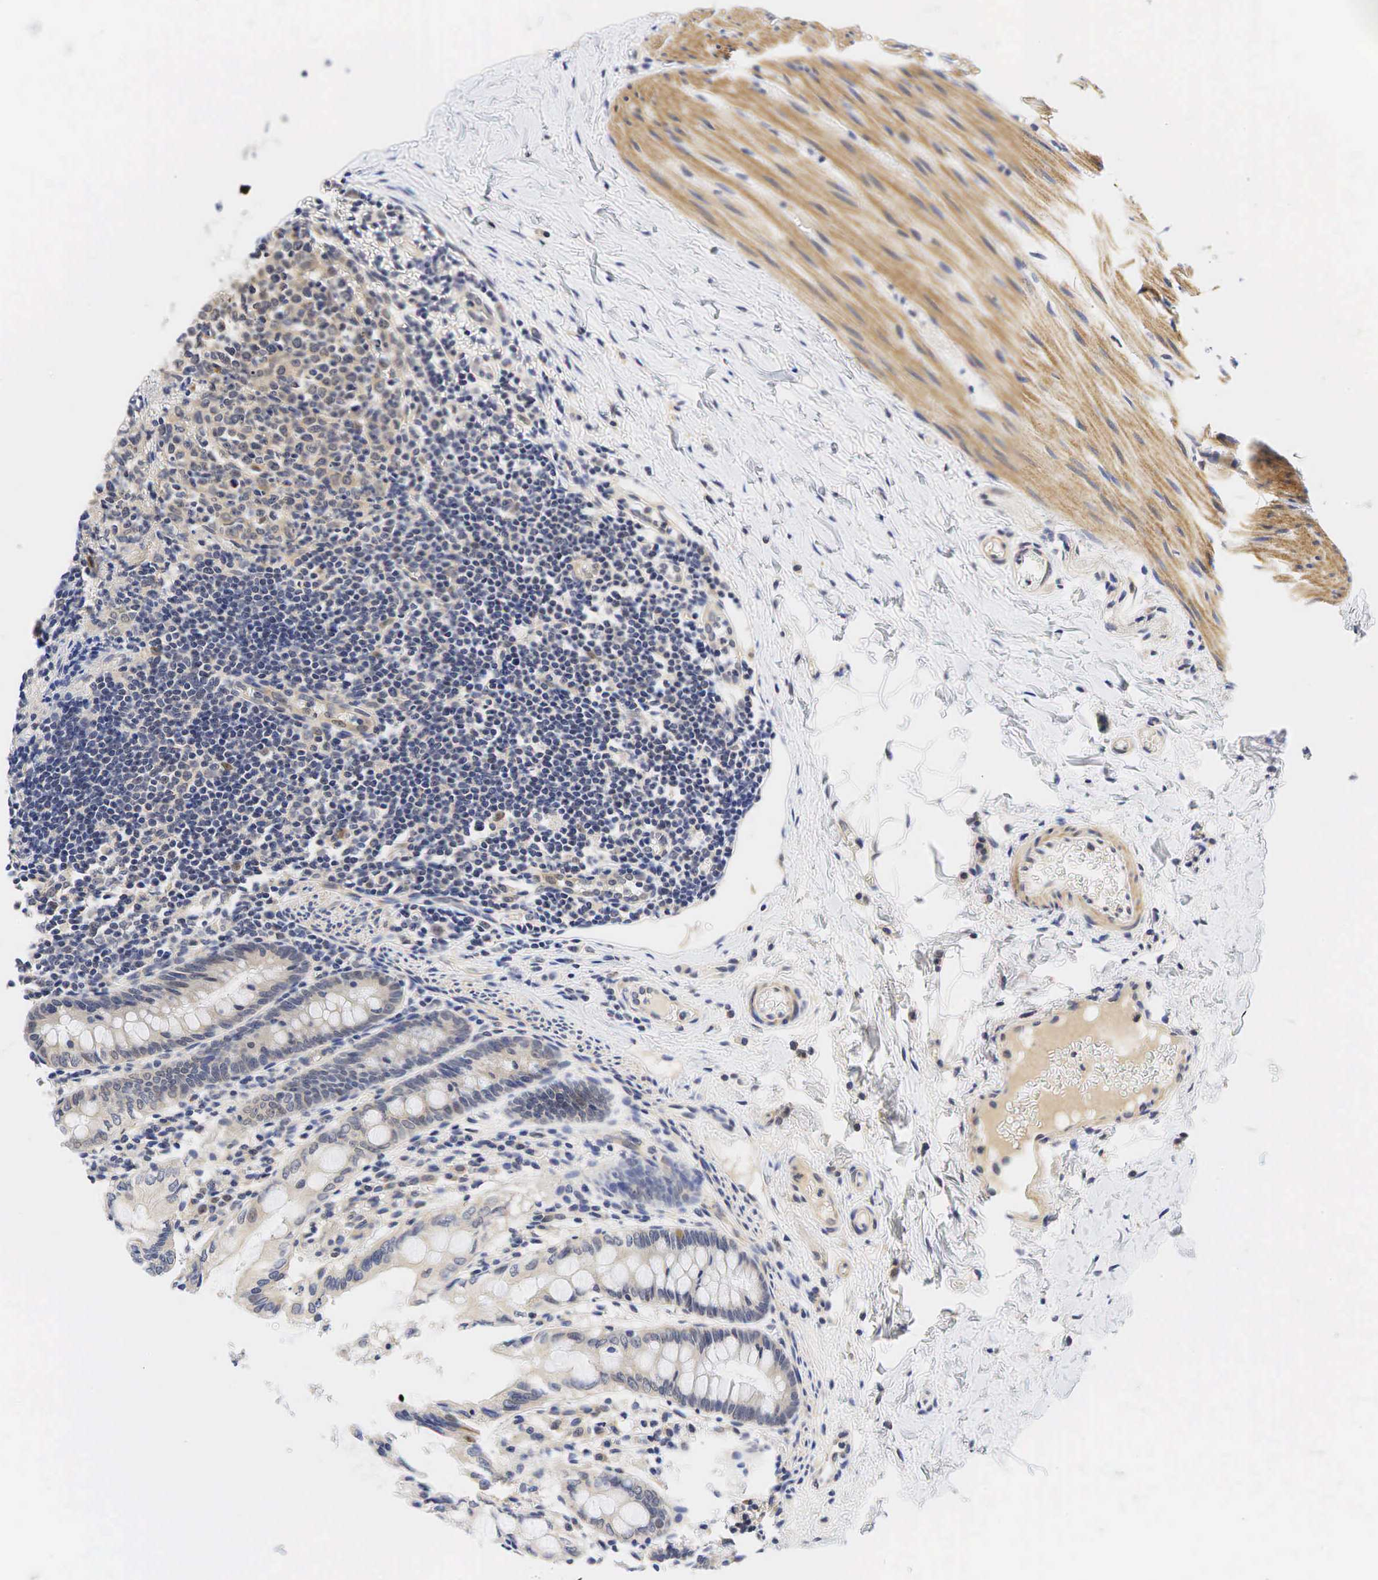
{"staining": {"intensity": "weak", "quantity": ">75%", "location": "cytoplasmic/membranous"}, "tissue": "colon", "cell_type": "Endothelial cells", "image_type": "normal", "snomed": [{"axis": "morphology", "description": "Normal tissue, NOS"}, {"axis": "topography", "description": "Colon"}], "caption": "About >75% of endothelial cells in unremarkable human colon display weak cytoplasmic/membranous protein positivity as visualized by brown immunohistochemical staining.", "gene": "CCND1", "patient": {"sex": "male", "age": 1}}